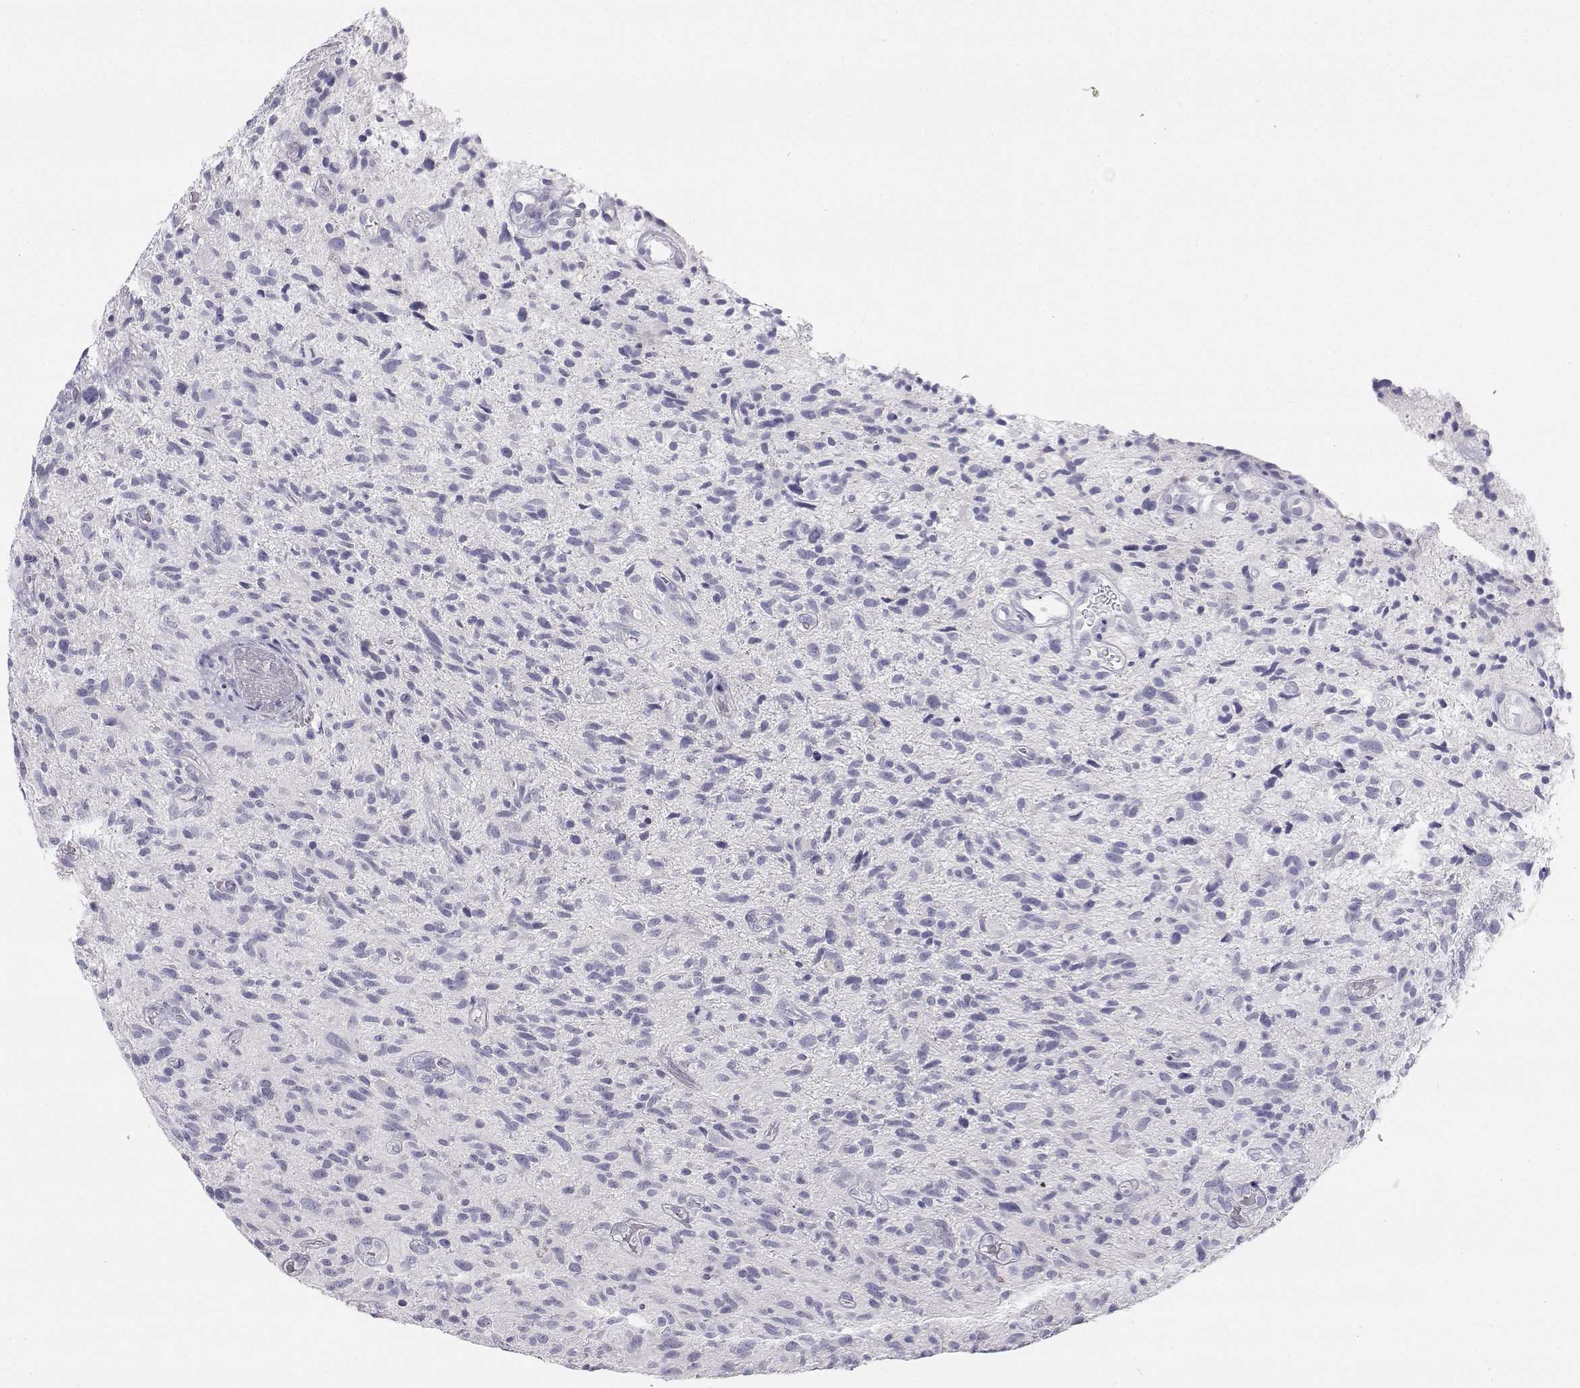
{"staining": {"intensity": "negative", "quantity": "none", "location": "none"}, "tissue": "glioma", "cell_type": "Tumor cells", "image_type": "cancer", "snomed": [{"axis": "morphology", "description": "Glioma, malignant, High grade"}, {"axis": "topography", "description": "Brain"}], "caption": "Histopathology image shows no significant protein positivity in tumor cells of malignant high-grade glioma.", "gene": "TTN", "patient": {"sex": "male", "age": 75}}